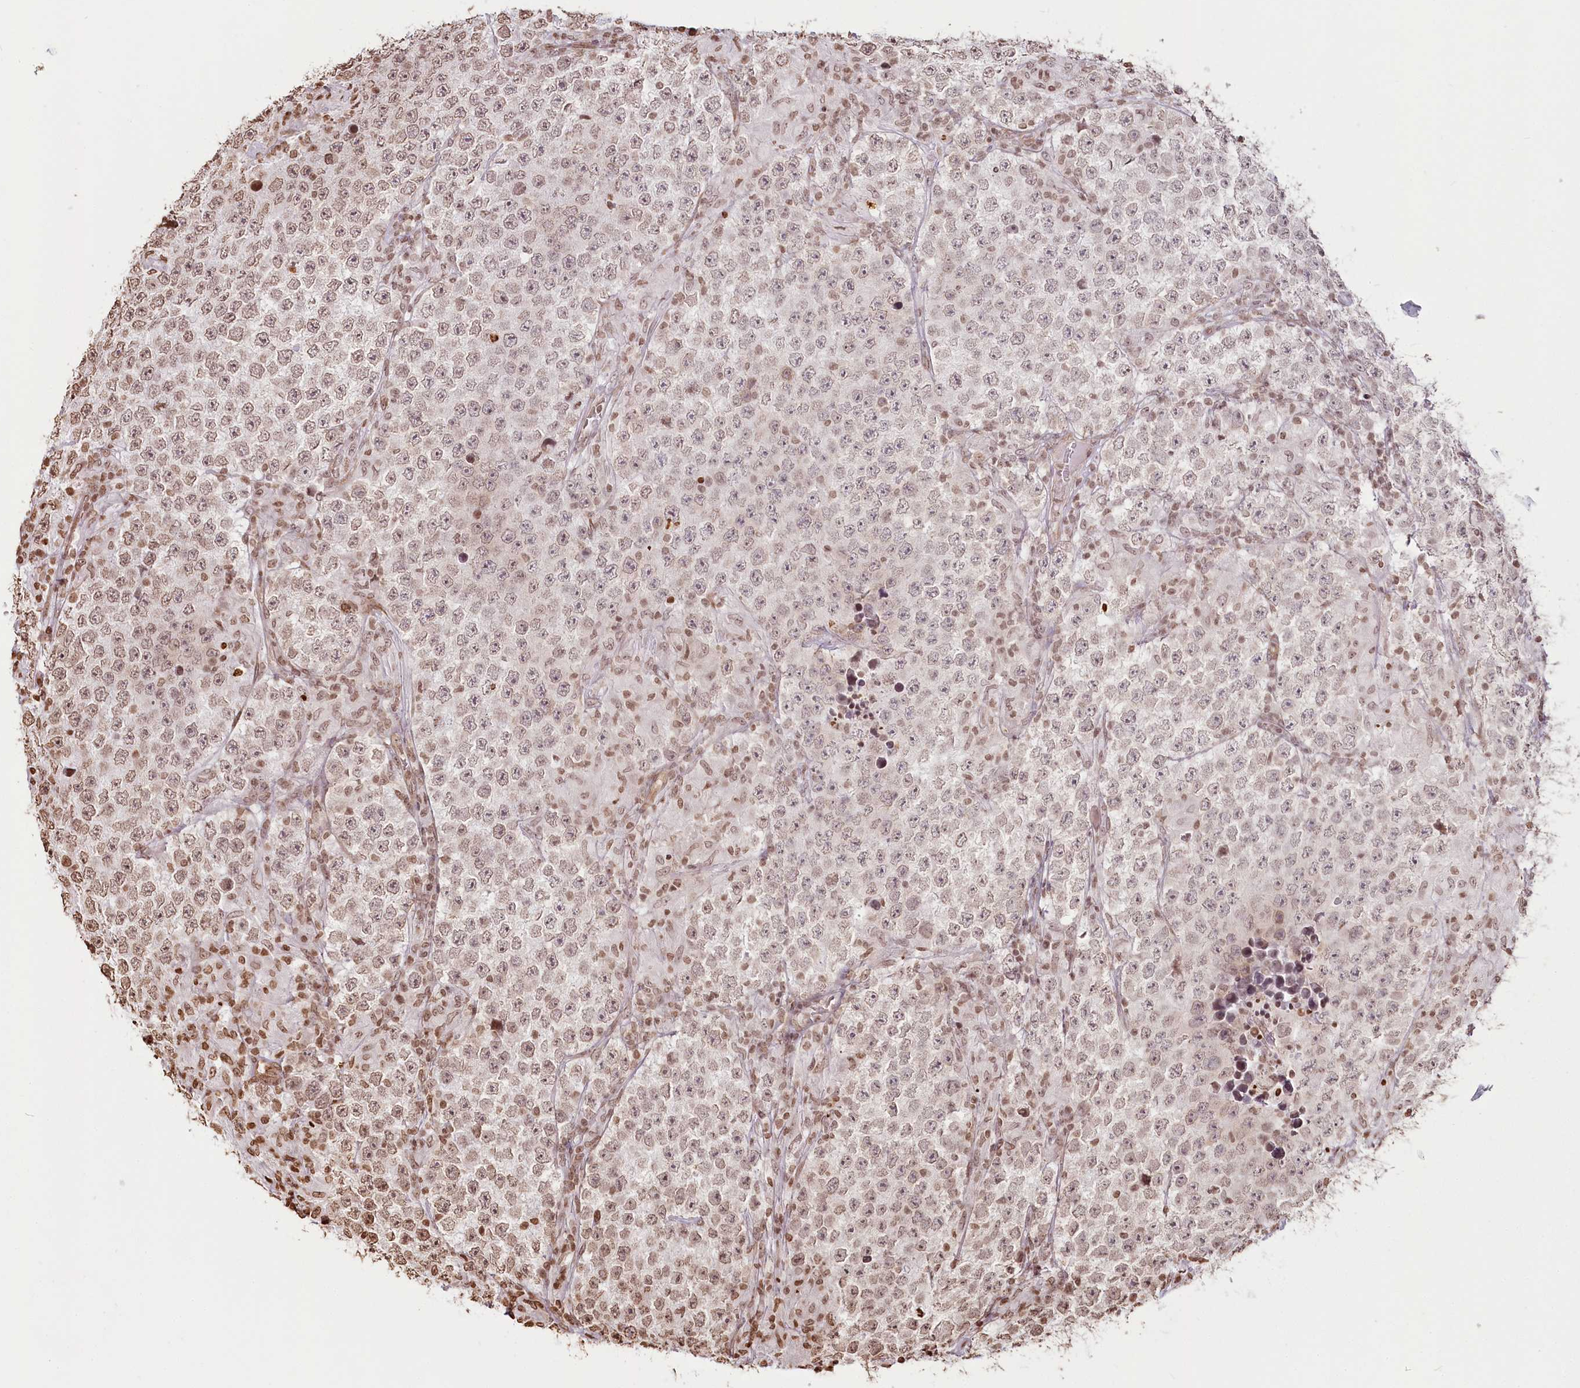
{"staining": {"intensity": "moderate", "quantity": "25%-75%", "location": "nuclear"}, "tissue": "testis cancer", "cell_type": "Tumor cells", "image_type": "cancer", "snomed": [{"axis": "morphology", "description": "Normal tissue, NOS"}, {"axis": "morphology", "description": "Urothelial carcinoma, High grade"}, {"axis": "morphology", "description": "Seminoma, NOS"}, {"axis": "morphology", "description": "Carcinoma, Embryonal, NOS"}, {"axis": "topography", "description": "Urinary bladder"}, {"axis": "topography", "description": "Testis"}], "caption": "Immunohistochemistry of testis cancer demonstrates medium levels of moderate nuclear positivity in about 25%-75% of tumor cells. Ihc stains the protein of interest in brown and the nuclei are stained blue.", "gene": "FAM13A", "patient": {"sex": "male", "age": 41}}